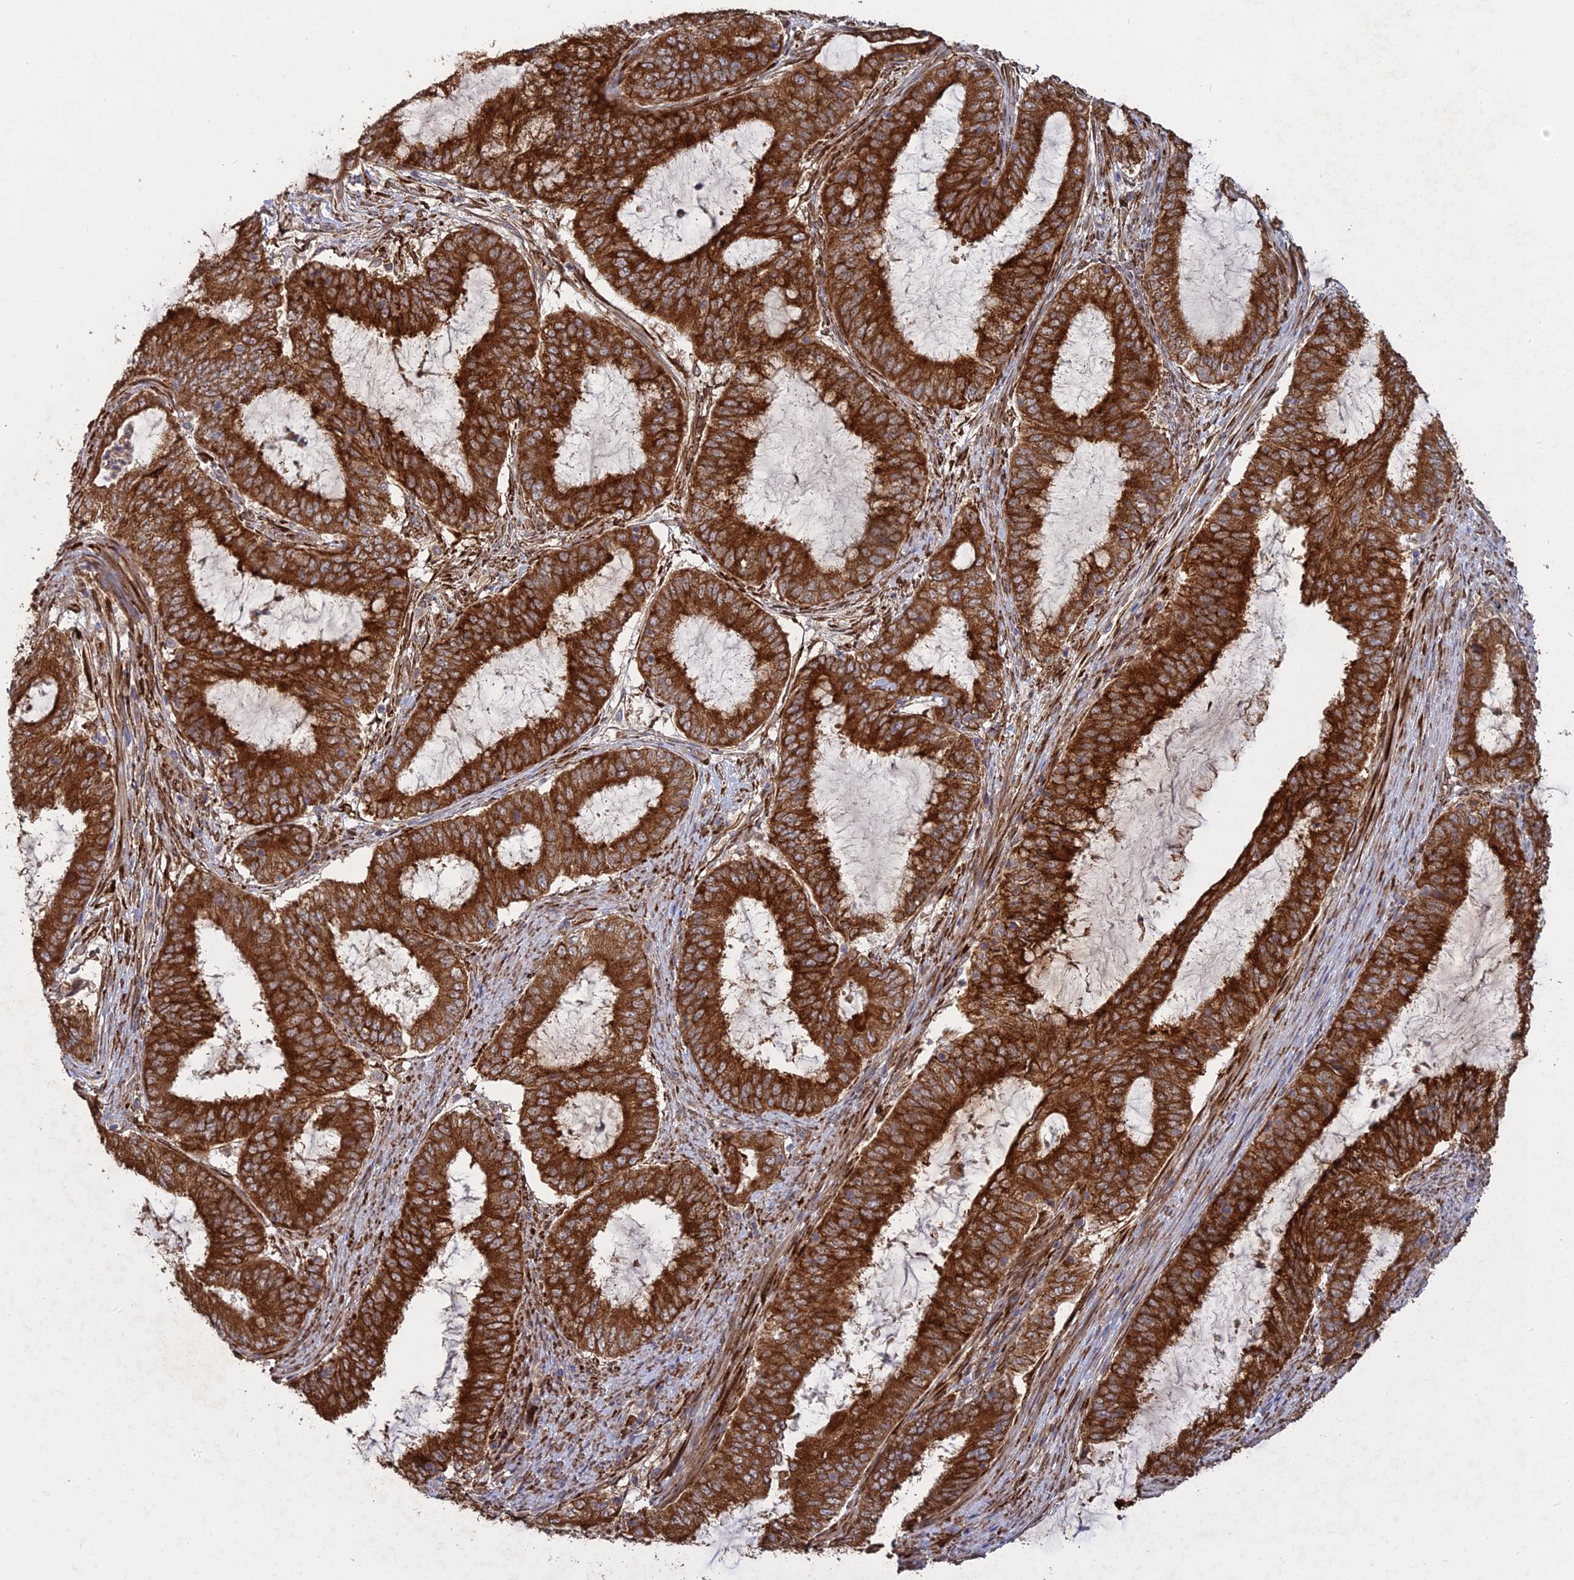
{"staining": {"intensity": "strong", "quantity": ">75%", "location": "cytoplasmic/membranous"}, "tissue": "endometrial cancer", "cell_type": "Tumor cells", "image_type": "cancer", "snomed": [{"axis": "morphology", "description": "Adenocarcinoma, NOS"}, {"axis": "topography", "description": "Endometrium"}], "caption": "Immunohistochemical staining of endometrial adenocarcinoma exhibits high levels of strong cytoplasmic/membranous protein staining in about >75% of tumor cells.", "gene": "PPIC", "patient": {"sex": "female", "age": 51}}